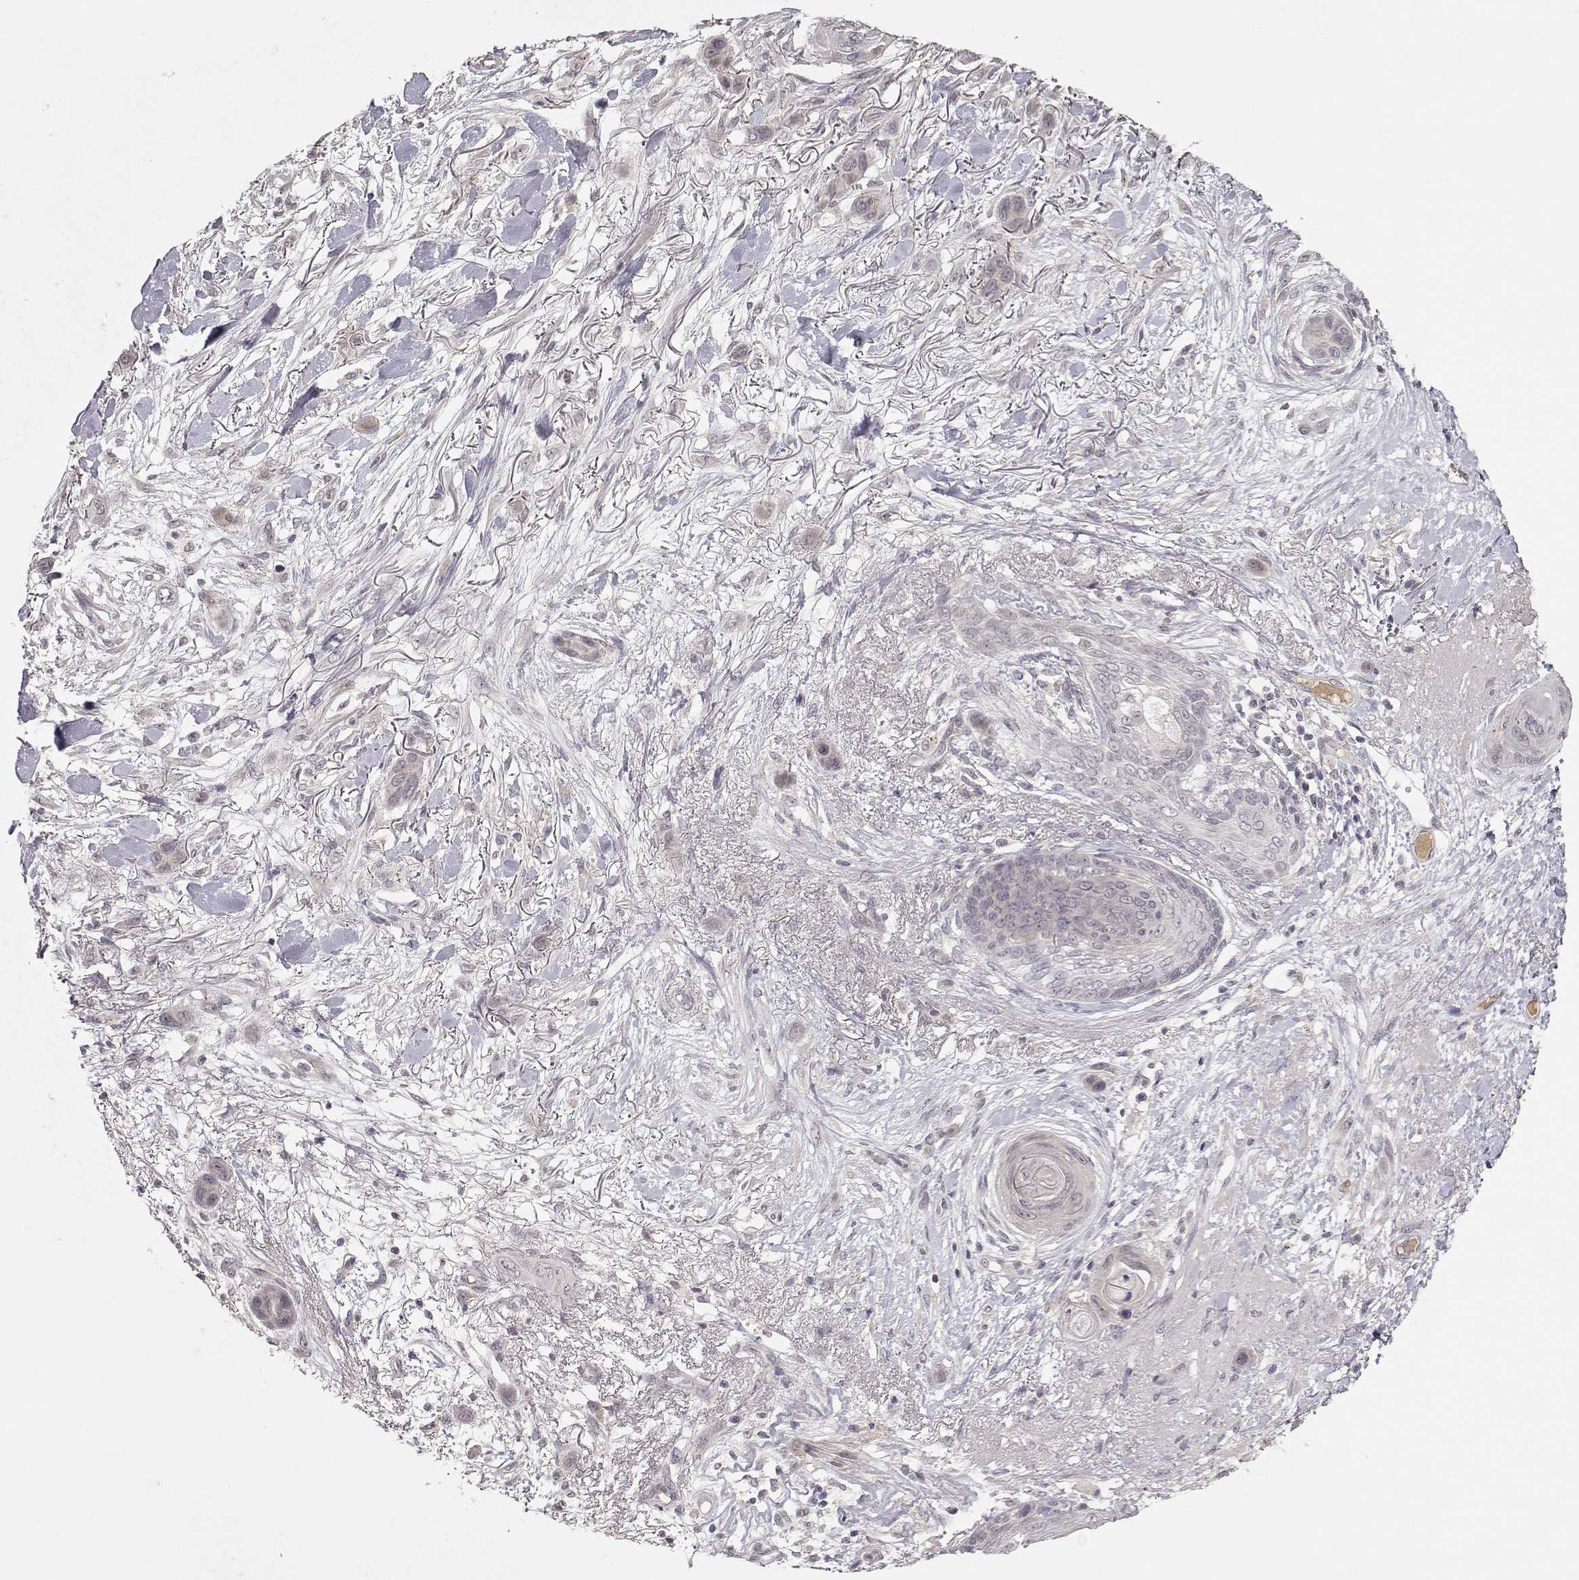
{"staining": {"intensity": "negative", "quantity": "none", "location": "none"}, "tissue": "skin cancer", "cell_type": "Tumor cells", "image_type": "cancer", "snomed": [{"axis": "morphology", "description": "Squamous cell carcinoma, NOS"}, {"axis": "topography", "description": "Skin"}], "caption": "Squamous cell carcinoma (skin) was stained to show a protein in brown. There is no significant positivity in tumor cells. (Brightfield microscopy of DAB (3,3'-diaminobenzidine) immunohistochemistry at high magnification).", "gene": "PNMT", "patient": {"sex": "male", "age": 79}}